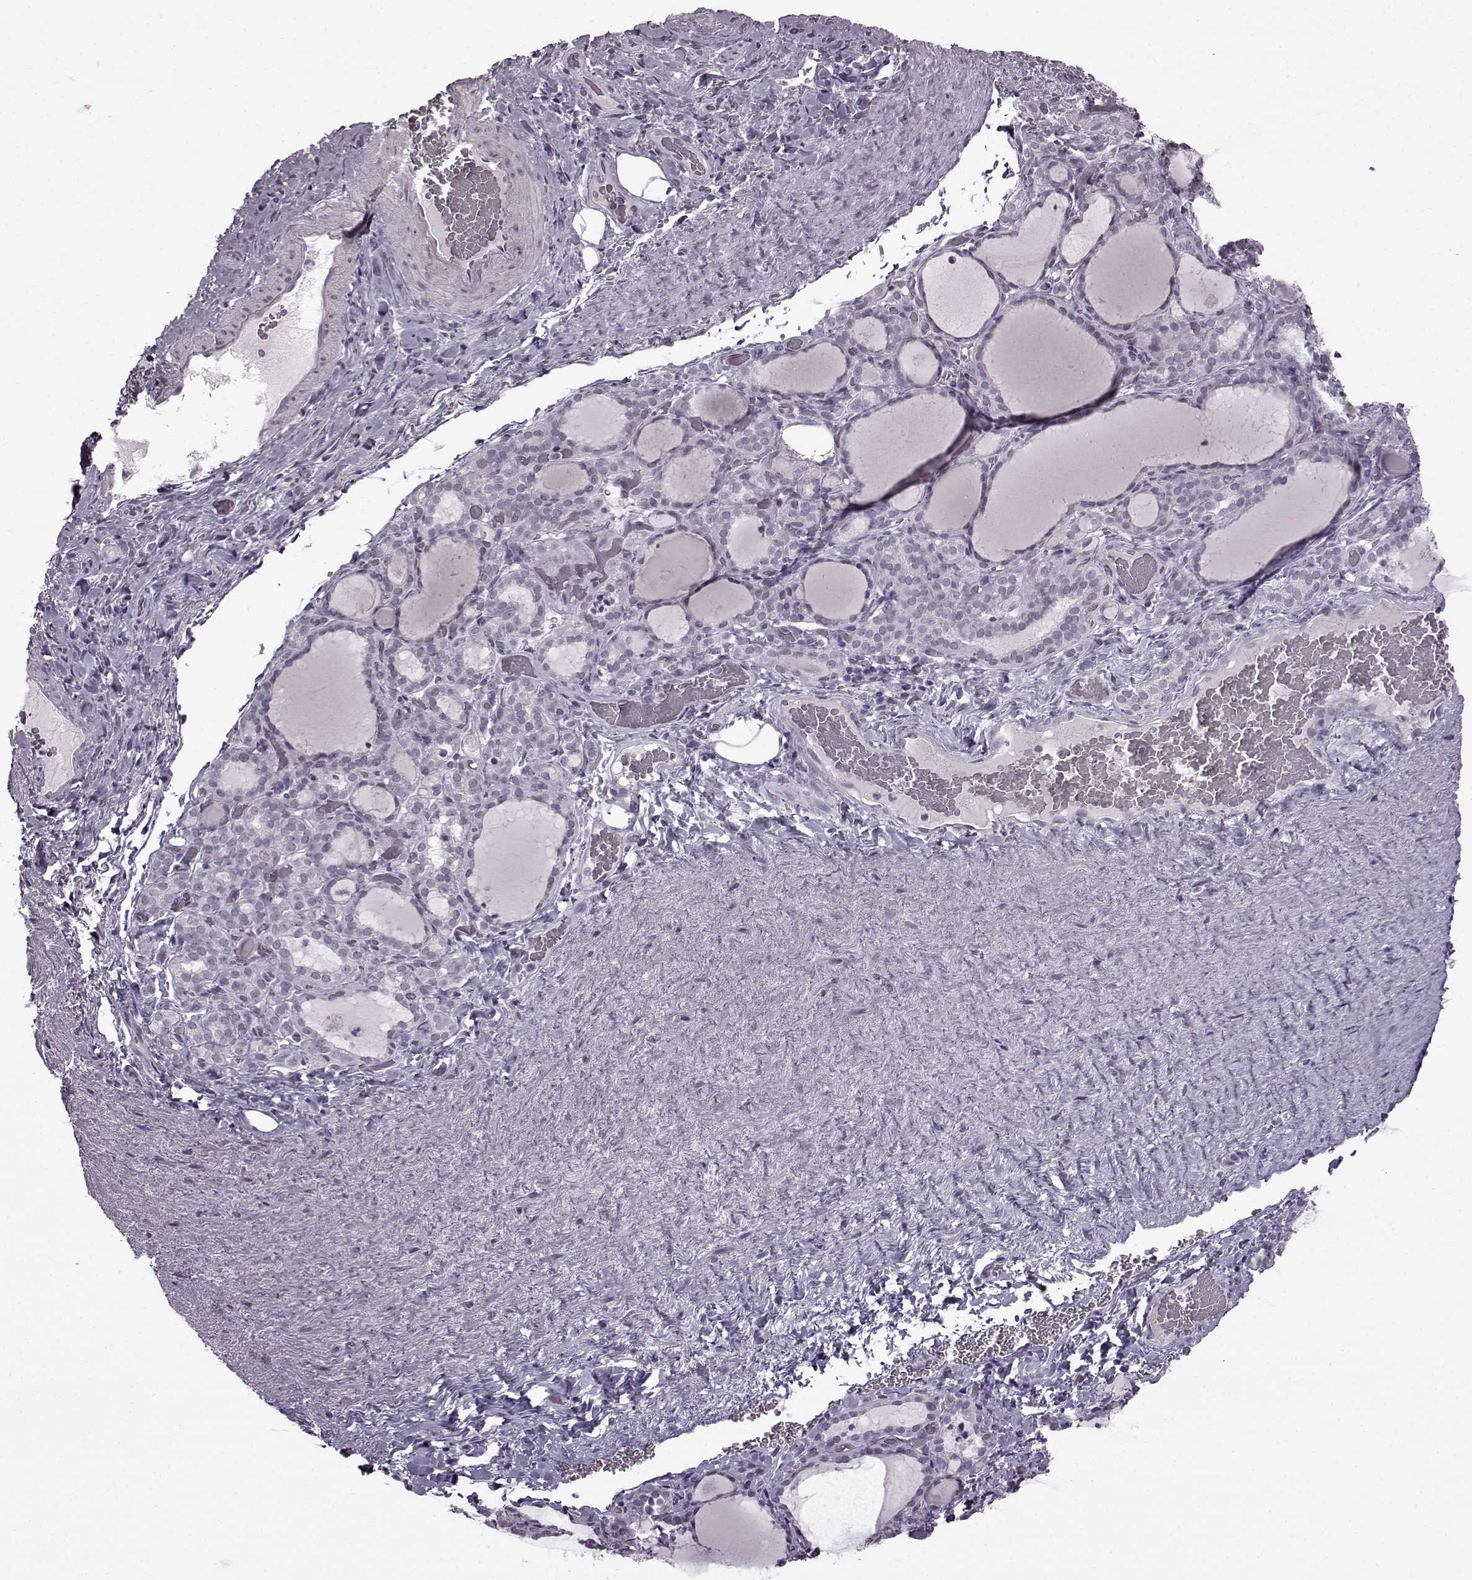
{"staining": {"intensity": "negative", "quantity": "none", "location": "none"}, "tissue": "thyroid gland", "cell_type": "Glandular cells", "image_type": "normal", "snomed": [{"axis": "morphology", "description": "Normal tissue, NOS"}, {"axis": "topography", "description": "Thyroid gland"}], "caption": "Immunohistochemistry (IHC) photomicrograph of normal human thyroid gland stained for a protein (brown), which demonstrates no staining in glandular cells.", "gene": "SLC28A2", "patient": {"sex": "female", "age": 22}}